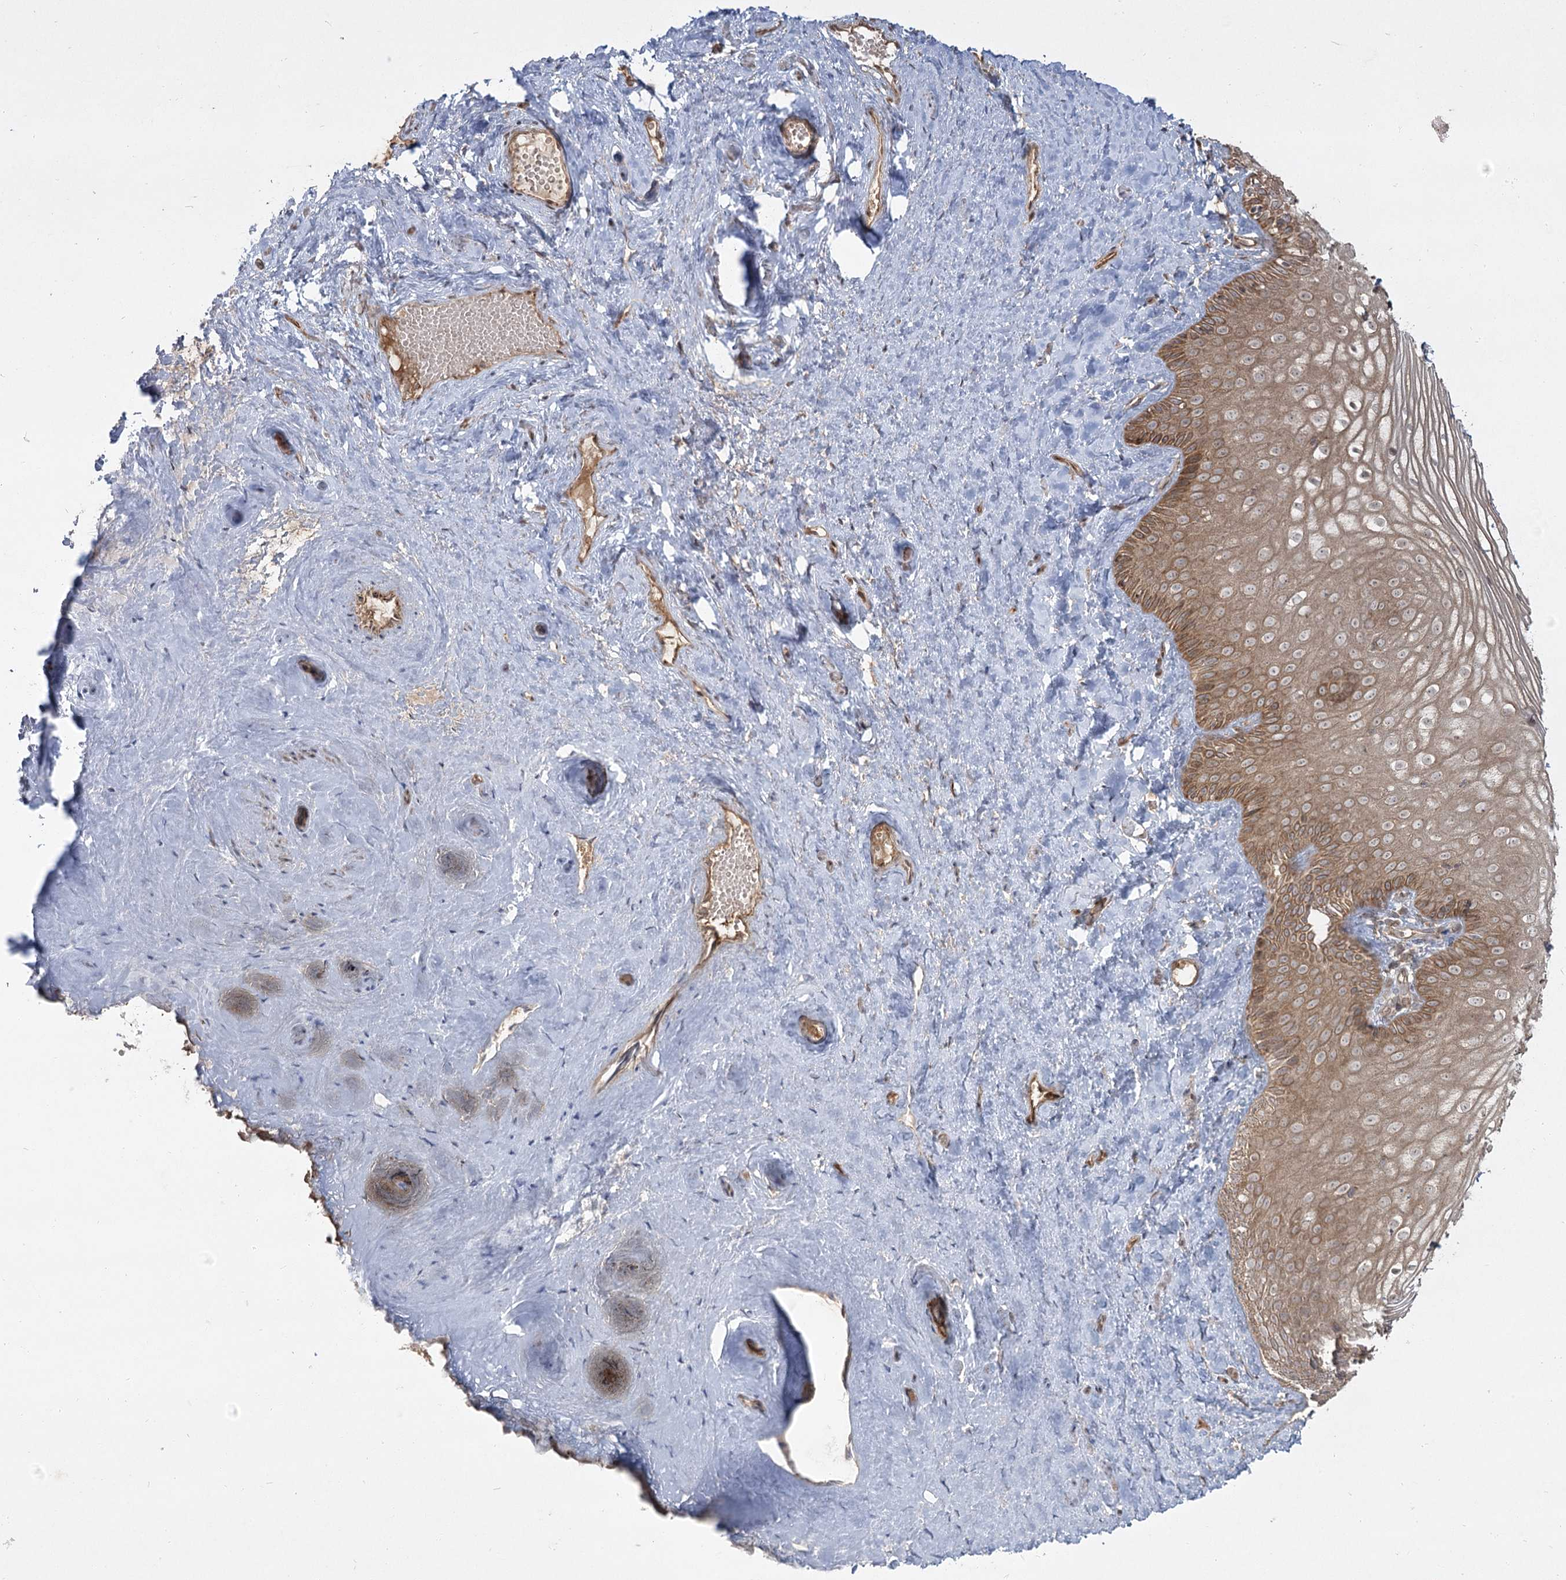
{"staining": {"intensity": "moderate", "quantity": ">75%", "location": "cytoplasmic/membranous"}, "tissue": "vagina", "cell_type": "Squamous epithelial cells", "image_type": "normal", "snomed": [{"axis": "morphology", "description": "Normal tissue, NOS"}, {"axis": "topography", "description": "Vagina"}, {"axis": "topography", "description": "Cervix"}], "caption": "About >75% of squamous epithelial cells in benign human vagina display moderate cytoplasmic/membranous protein staining as visualized by brown immunohistochemical staining.", "gene": "CPLANE1", "patient": {"sex": "female", "age": 40}}